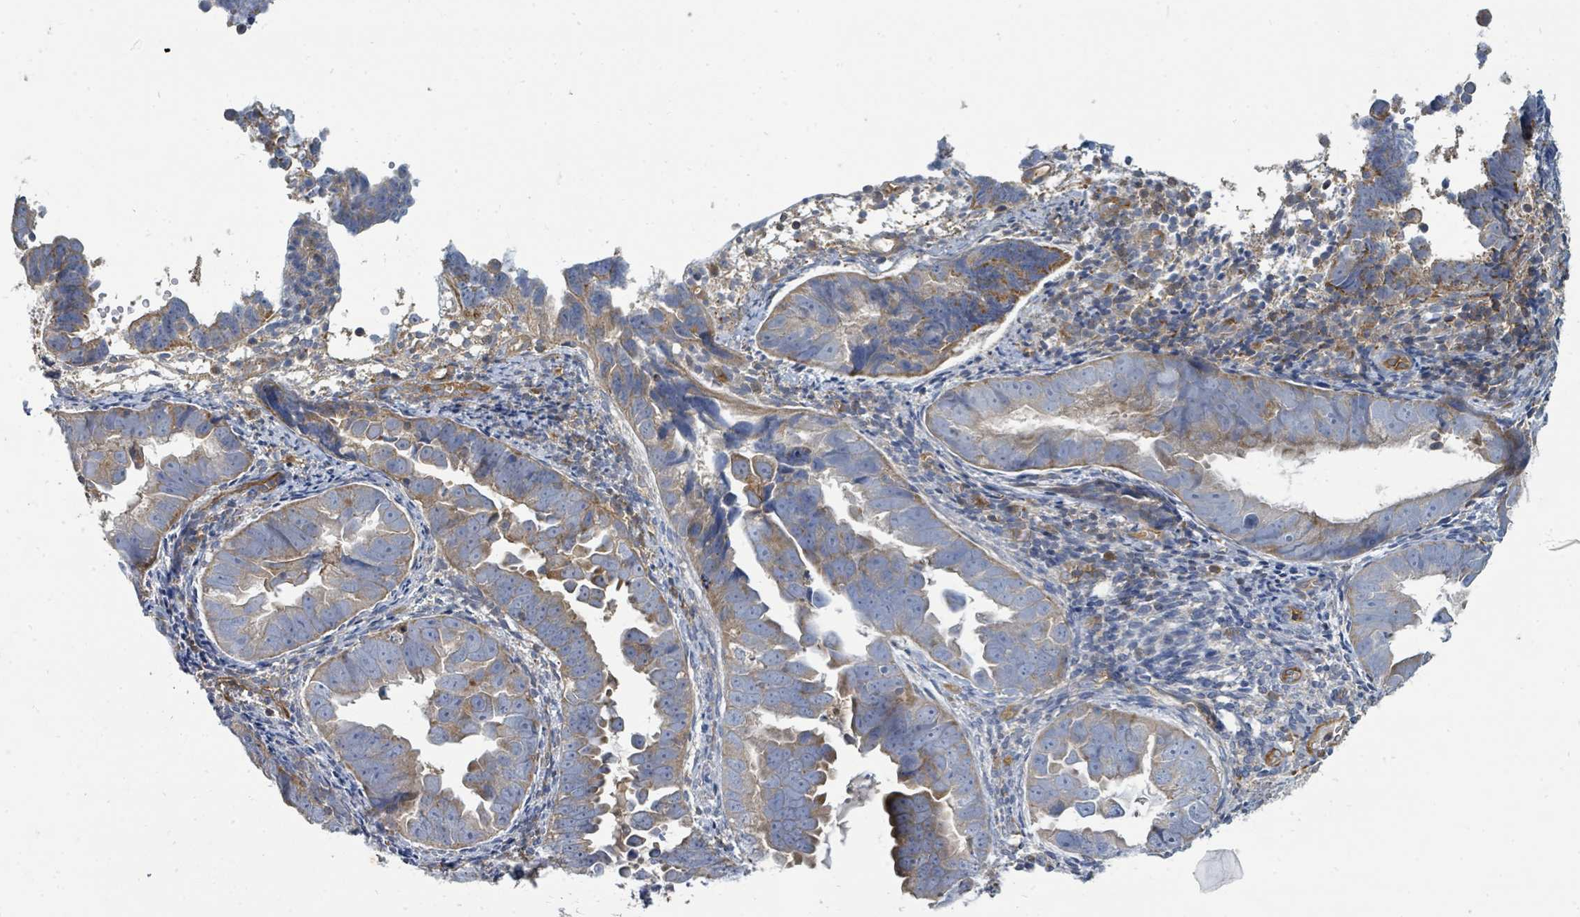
{"staining": {"intensity": "moderate", "quantity": "25%-75%", "location": "cytoplasmic/membranous"}, "tissue": "endometrial cancer", "cell_type": "Tumor cells", "image_type": "cancer", "snomed": [{"axis": "morphology", "description": "Adenocarcinoma, NOS"}, {"axis": "topography", "description": "Endometrium"}], "caption": "This image exhibits immunohistochemistry (IHC) staining of human endometrial cancer (adenocarcinoma), with medium moderate cytoplasmic/membranous positivity in approximately 25%-75% of tumor cells.", "gene": "BOLA2B", "patient": {"sex": "female", "age": 75}}